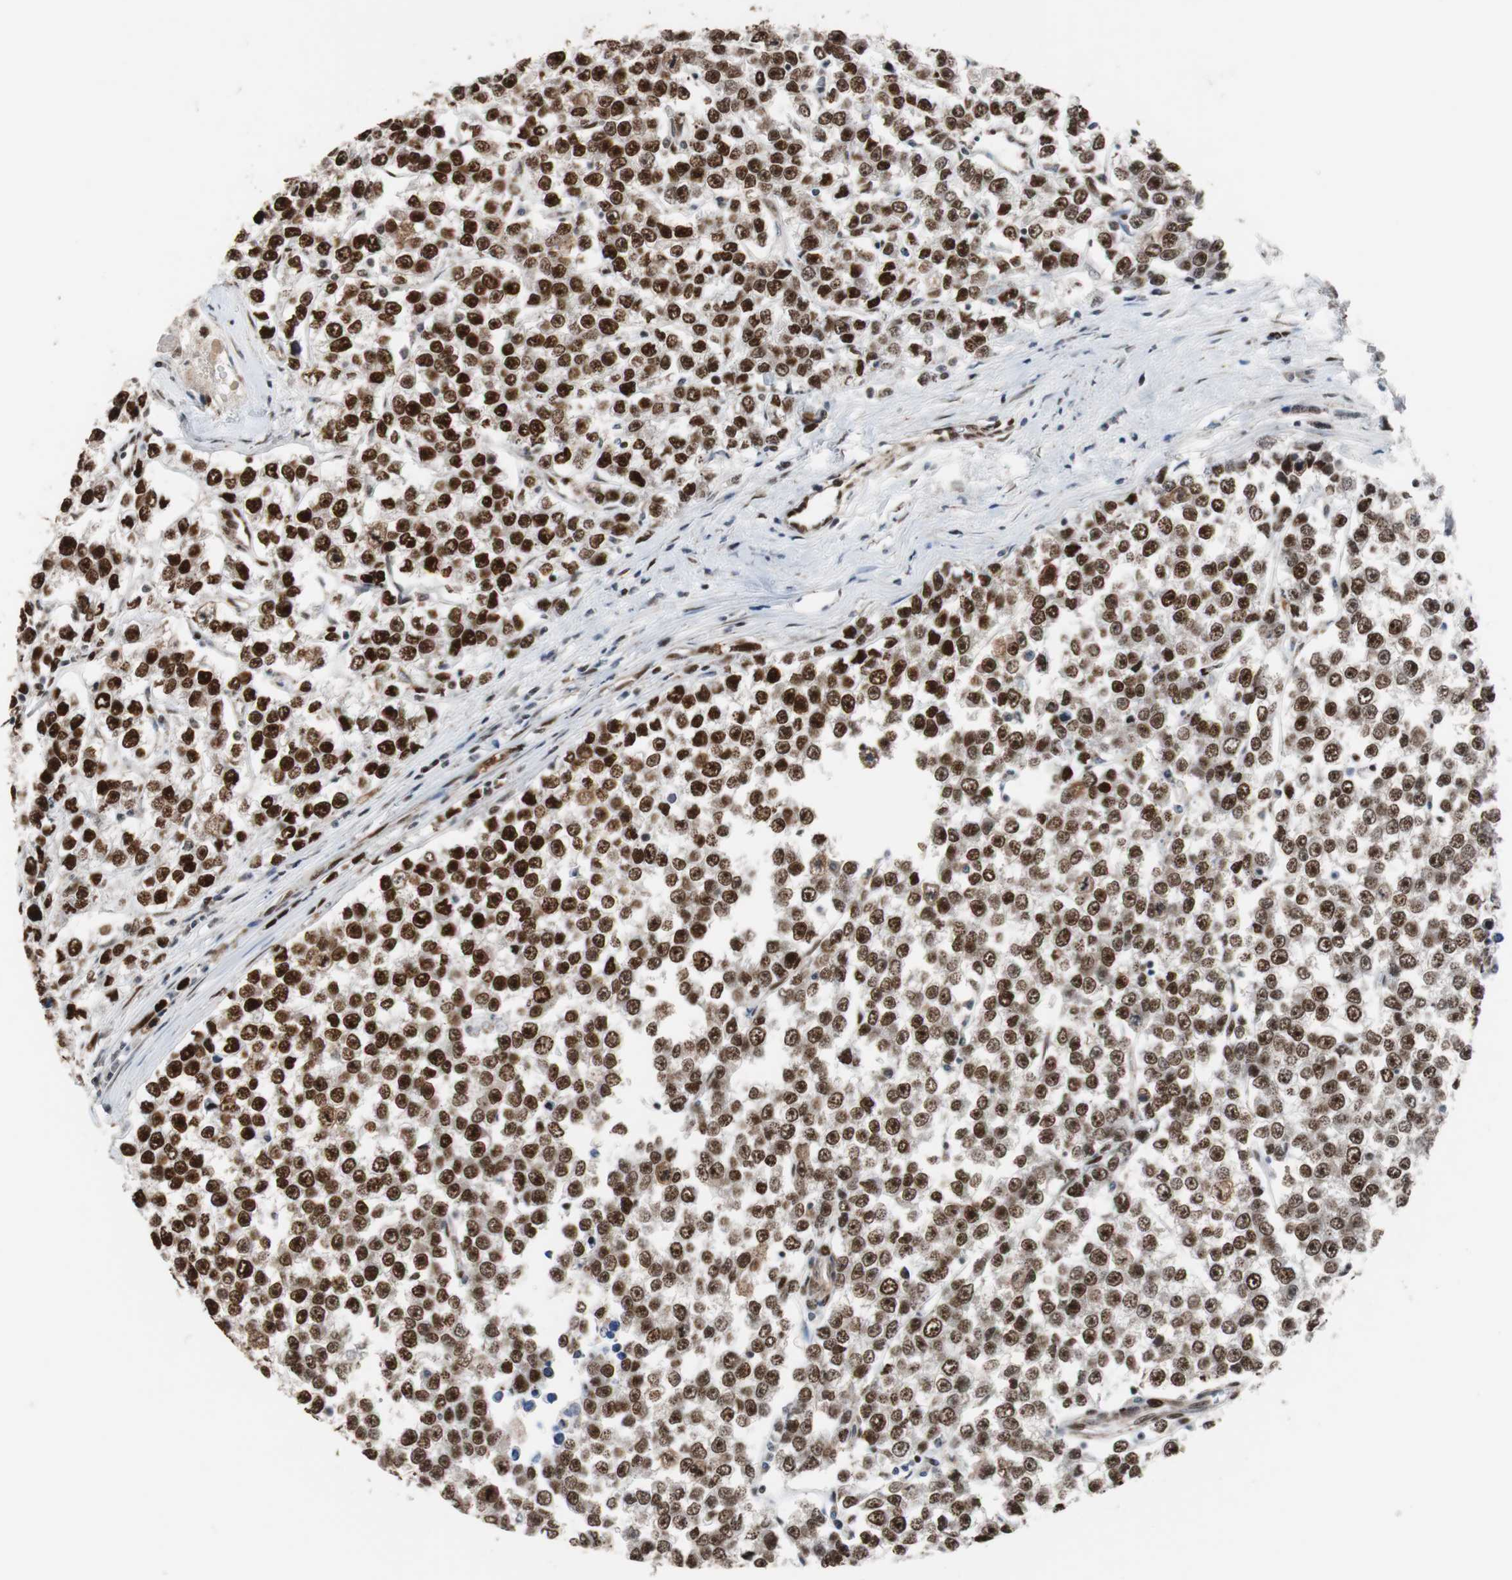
{"staining": {"intensity": "strong", "quantity": ">75%", "location": "nuclear"}, "tissue": "testis cancer", "cell_type": "Tumor cells", "image_type": "cancer", "snomed": [{"axis": "morphology", "description": "Seminoma, NOS"}, {"axis": "morphology", "description": "Carcinoma, Embryonal, NOS"}, {"axis": "topography", "description": "Testis"}], "caption": "A photomicrograph of human seminoma (testis) stained for a protein exhibits strong nuclear brown staining in tumor cells.", "gene": "NBL1", "patient": {"sex": "male", "age": 52}}